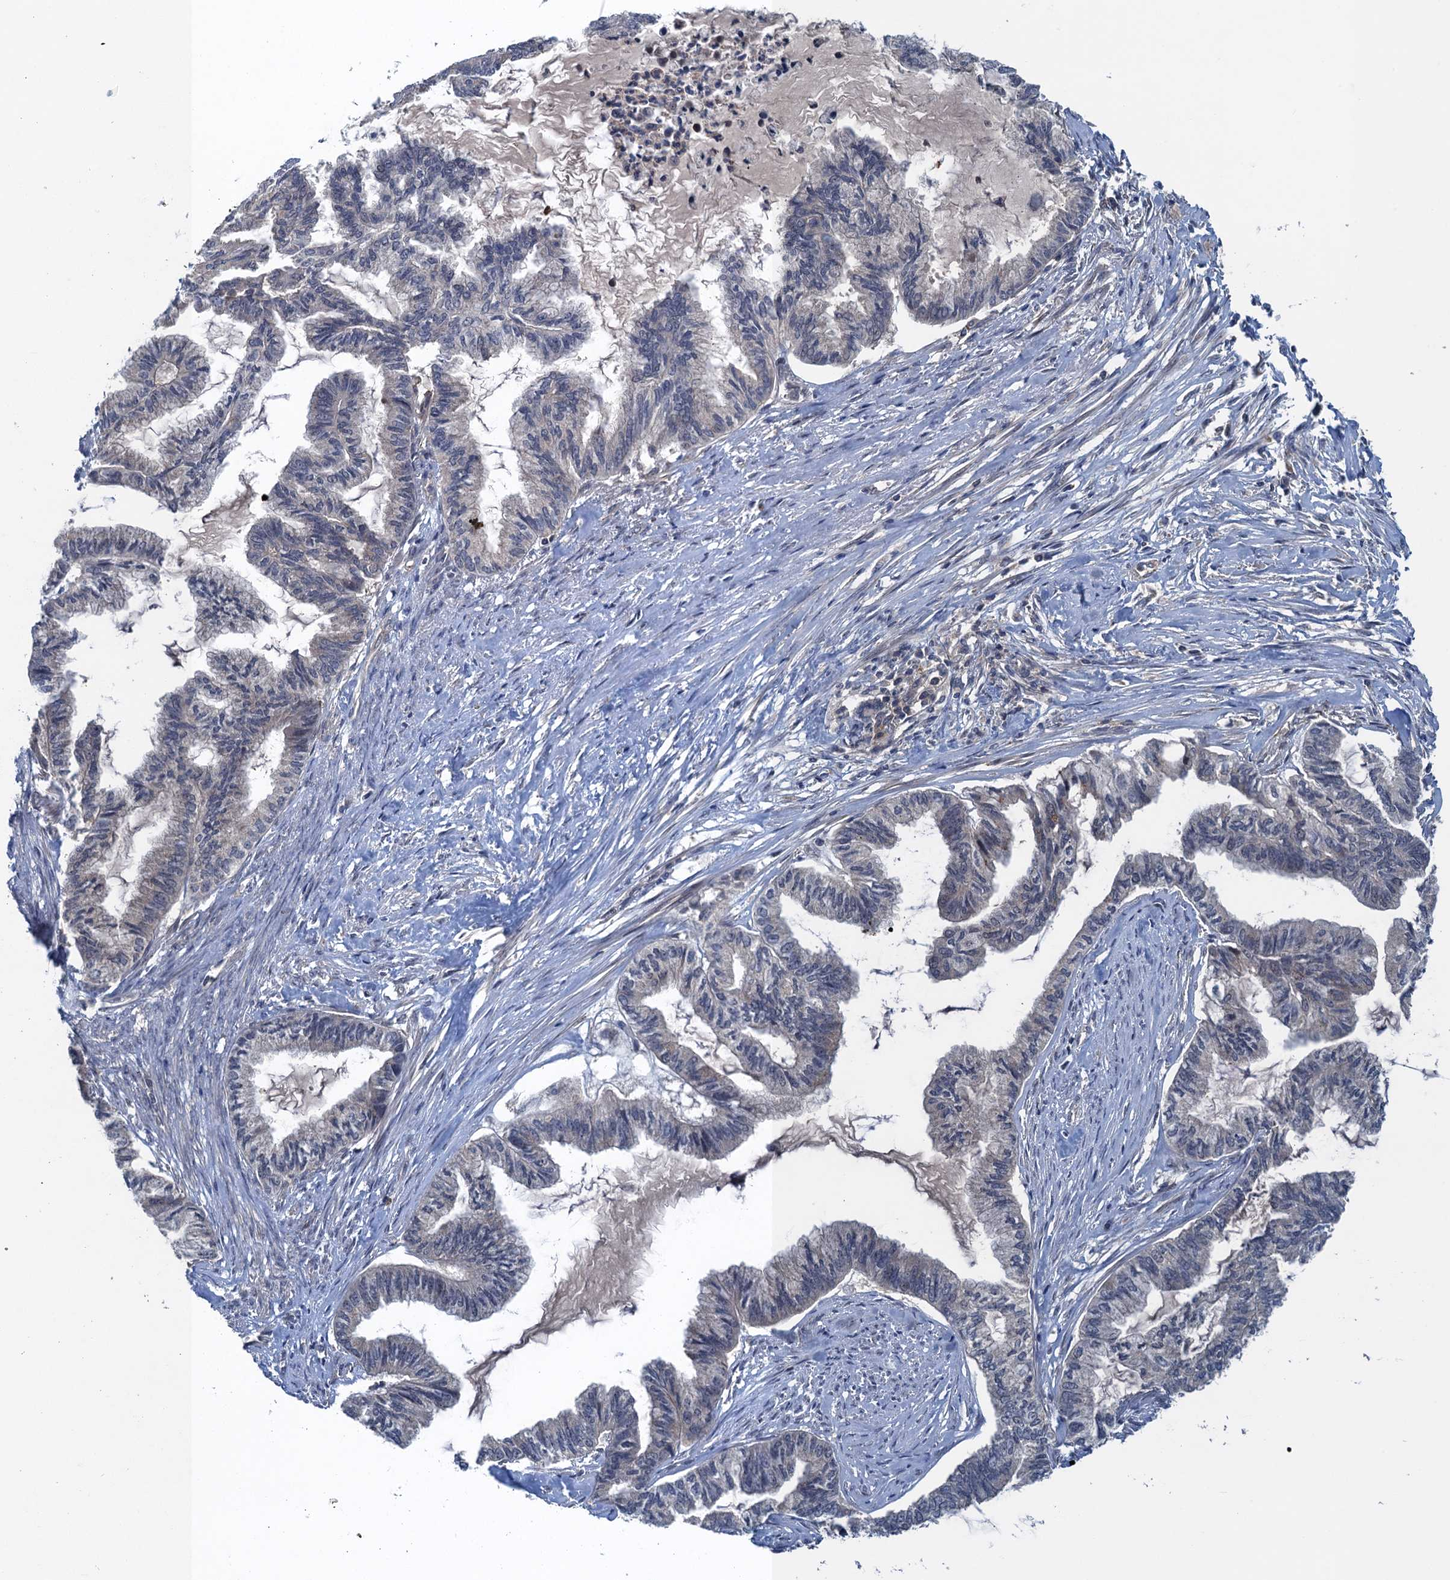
{"staining": {"intensity": "negative", "quantity": "none", "location": "none"}, "tissue": "endometrial cancer", "cell_type": "Tumor cells", "image_type": "cancer", "snomed": [{"axis": "morphology", "description": "Adenocarcinoma, NOS"}, {"axis": "topography", "description": "Endometrium"}], "caption": "IHC image of neoplastic tissue: adenocarcinoma (endometrial) stained with DAB displays no significant protein positivity in tumor cells.", "gene": "RNF165", "patient": {"sex": "female", "age": 86}}